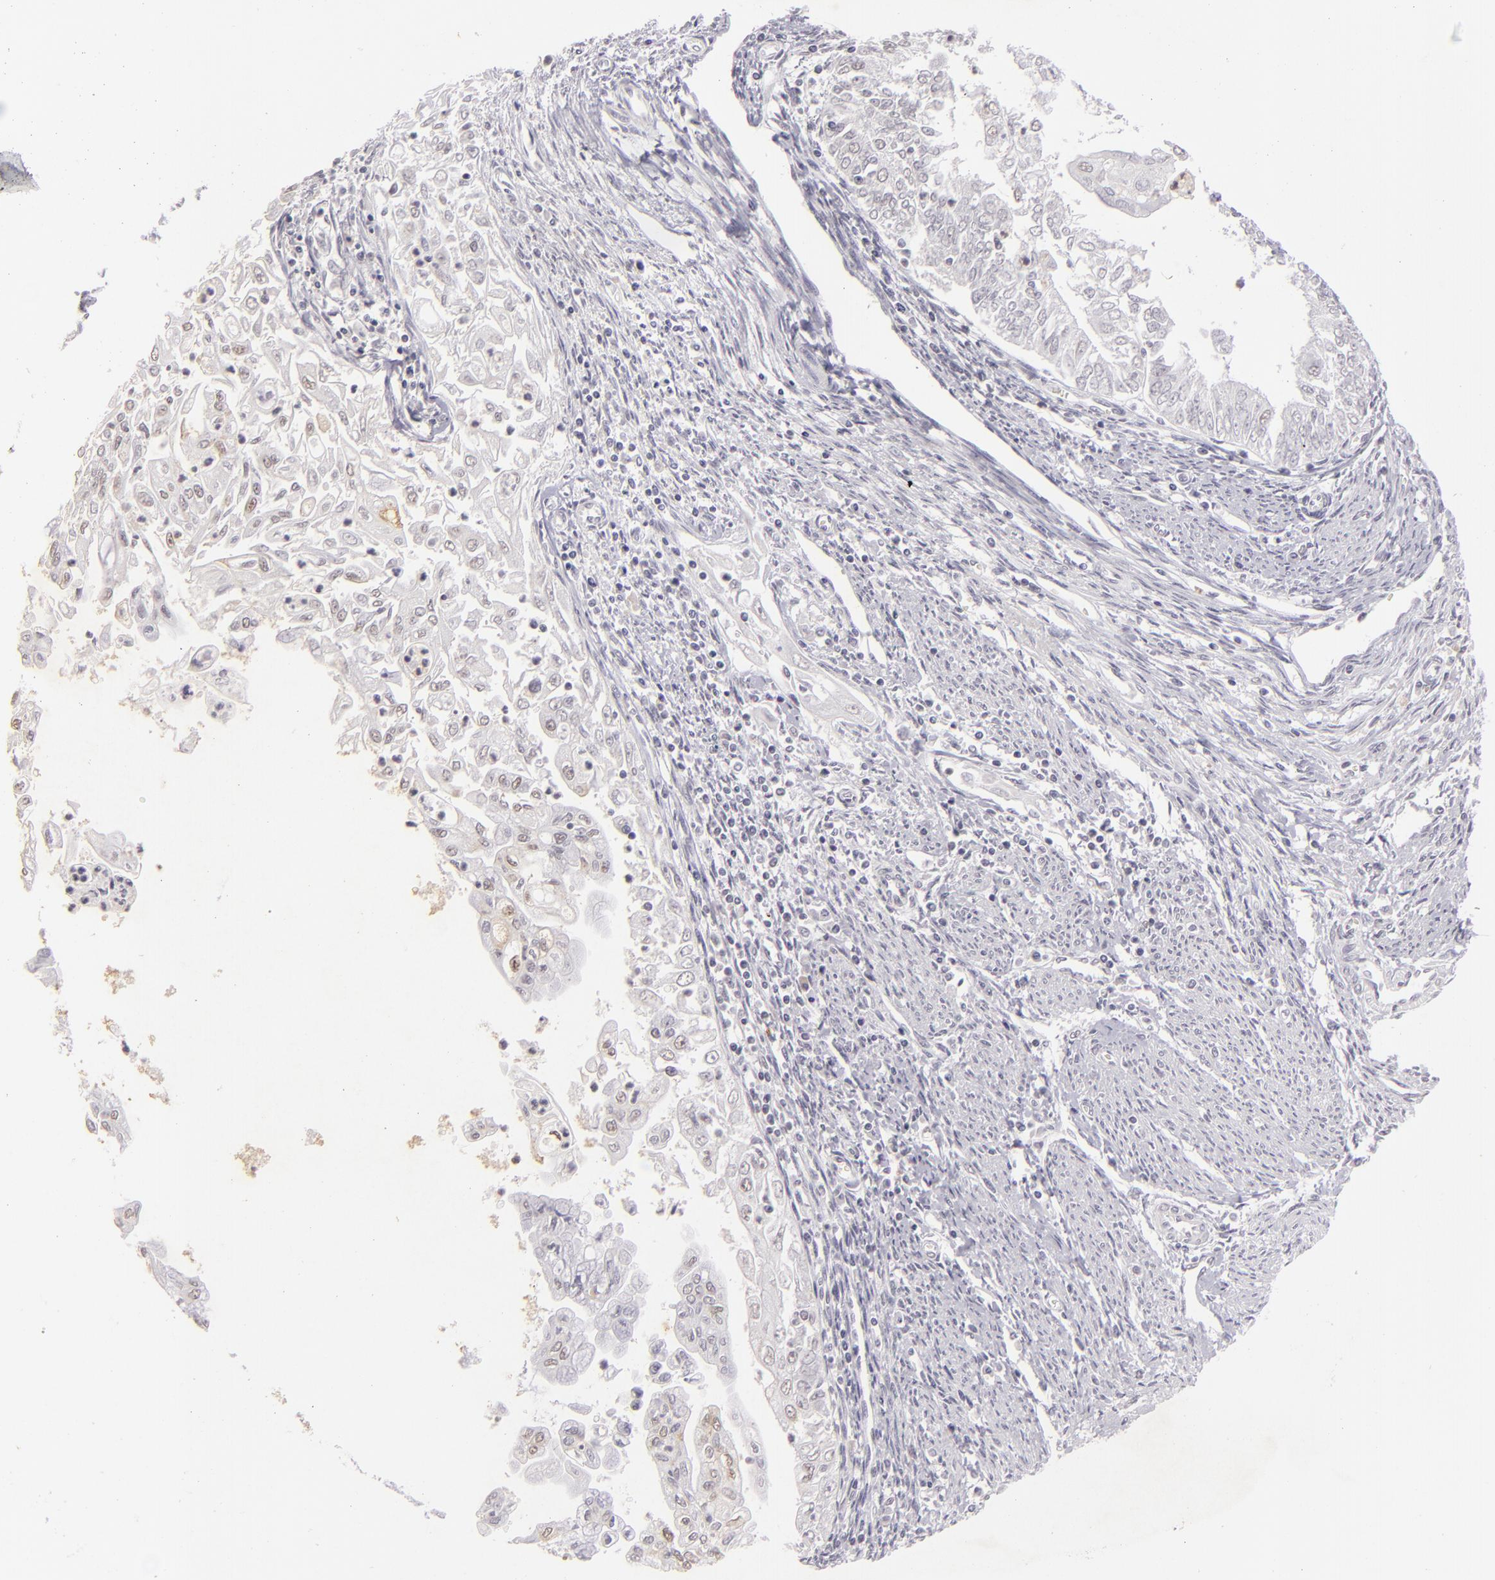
{"staining": {"intensity": "negative", "quantity": "none", "location": "none"}, "tissue": "endometrial cancer", "cell_type": "Tumor cells", "image_type": "cancer", "snomed": [{"axis": "morphology", "description": "Adenocarcinoma, NOS"}, {"axis": "topography", "description": "Endometrium"}], "caption": "Immunohistochemistry micrograph of neoplastic tissue: endometrial cancer stained with DAB exhibits no significant protein positivity in tumor cells.", "gene": "CBX3", "patient": {"sex": "female", "age": 75}}